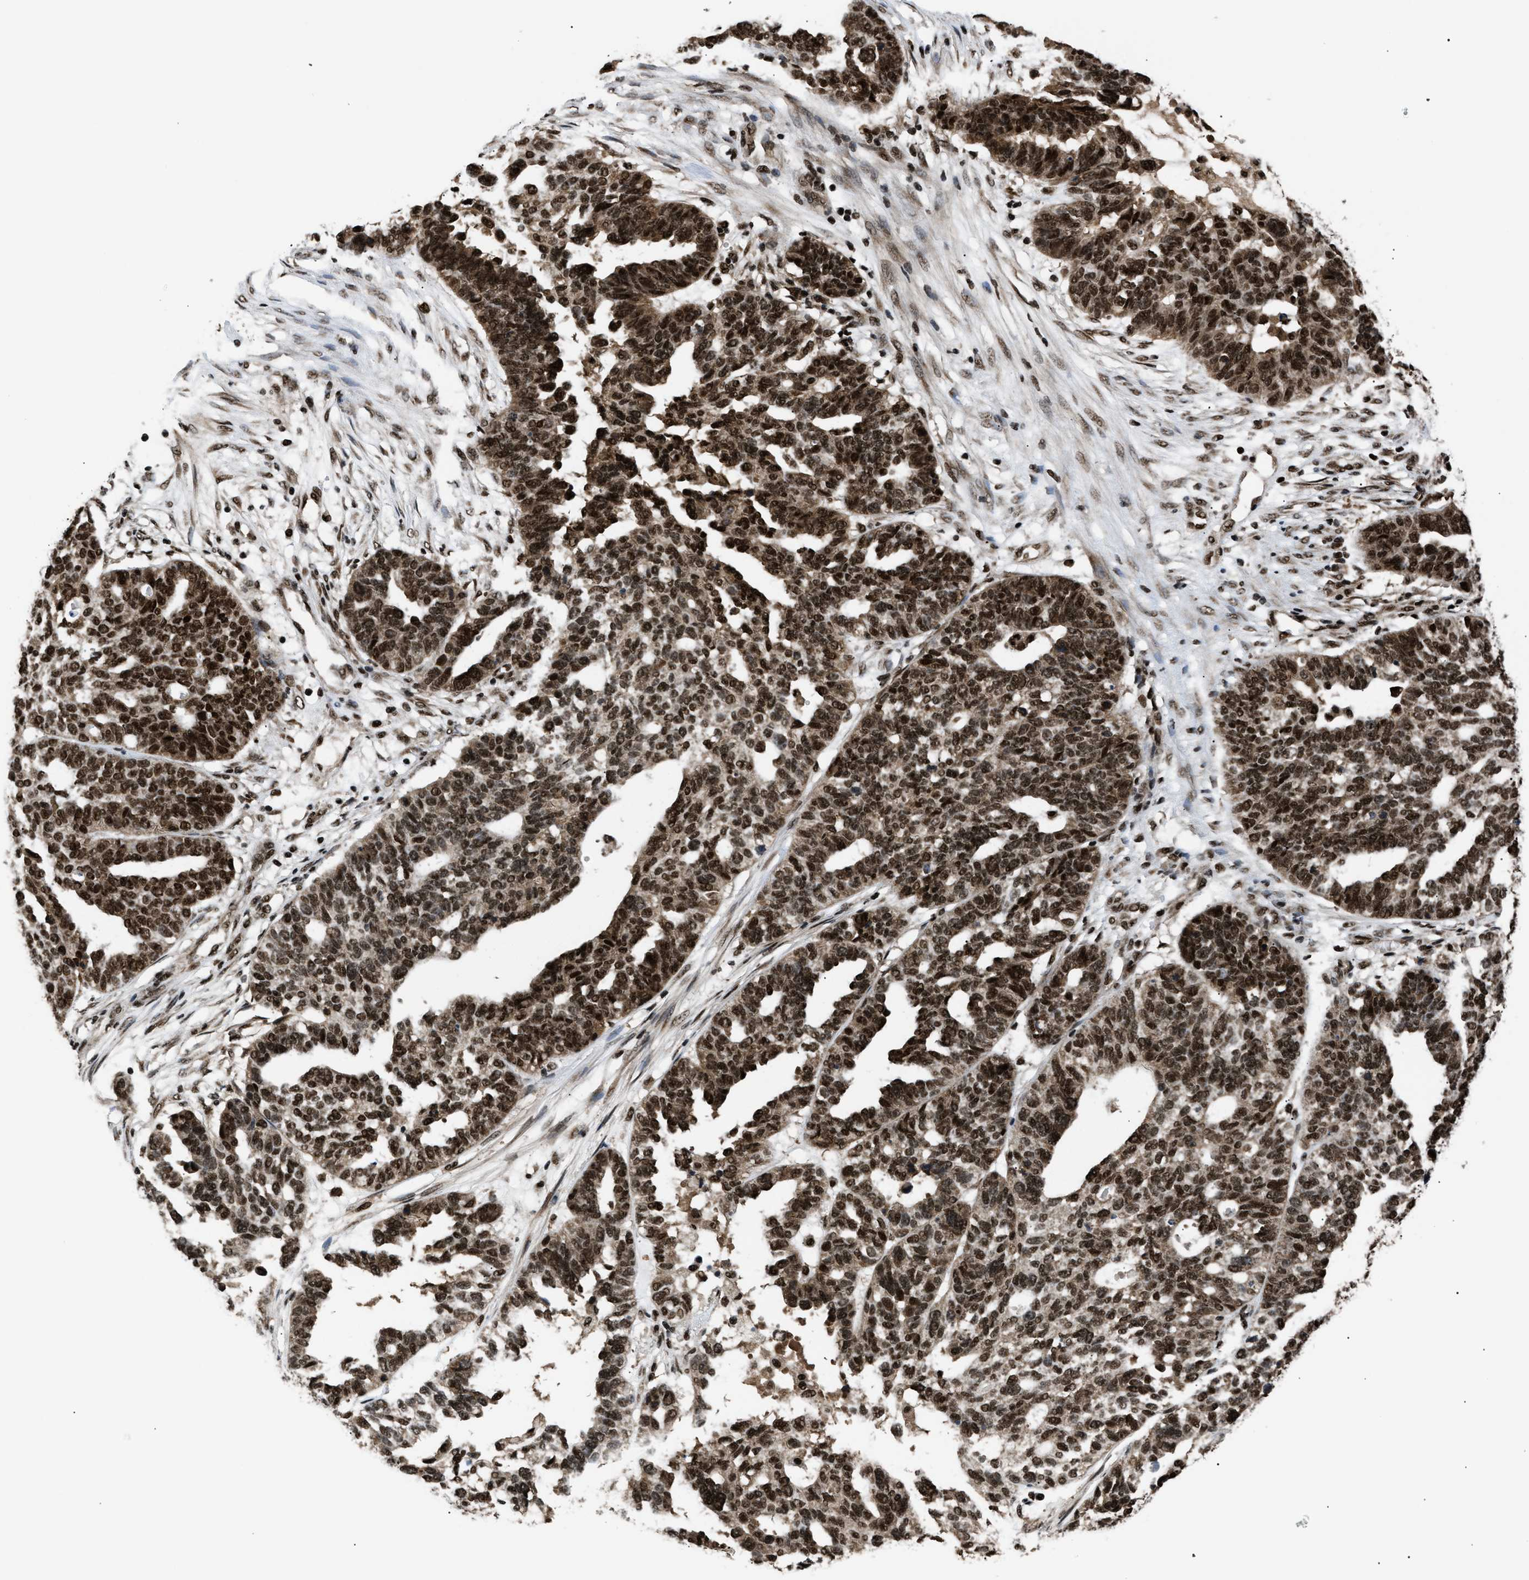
{"staining": {"intensity": "strong", "quantity": ">75%", "location": "nuclear"}, "tissue": "ovarian cancer", "cell_type": "Tumor cells", "image_type": "cancer", "snomed": [{"axis": "morphology", "description": "Cystadenocarcinoma, serous, NOS"}, {"axis": "topography", "description": "Ovary"}], "caption": "Protein expression analysis of human ovarian serous cystadenocarcinoma reveals strong nuclear expression in approximately >75% of tumor cells. The protein is stained brown, and the nuclei are stained in blue (DAB IHC with brightfield microscopy, high magnification).", "gene": "RBM5", "patient": {"sex": "female", "age": 59}}